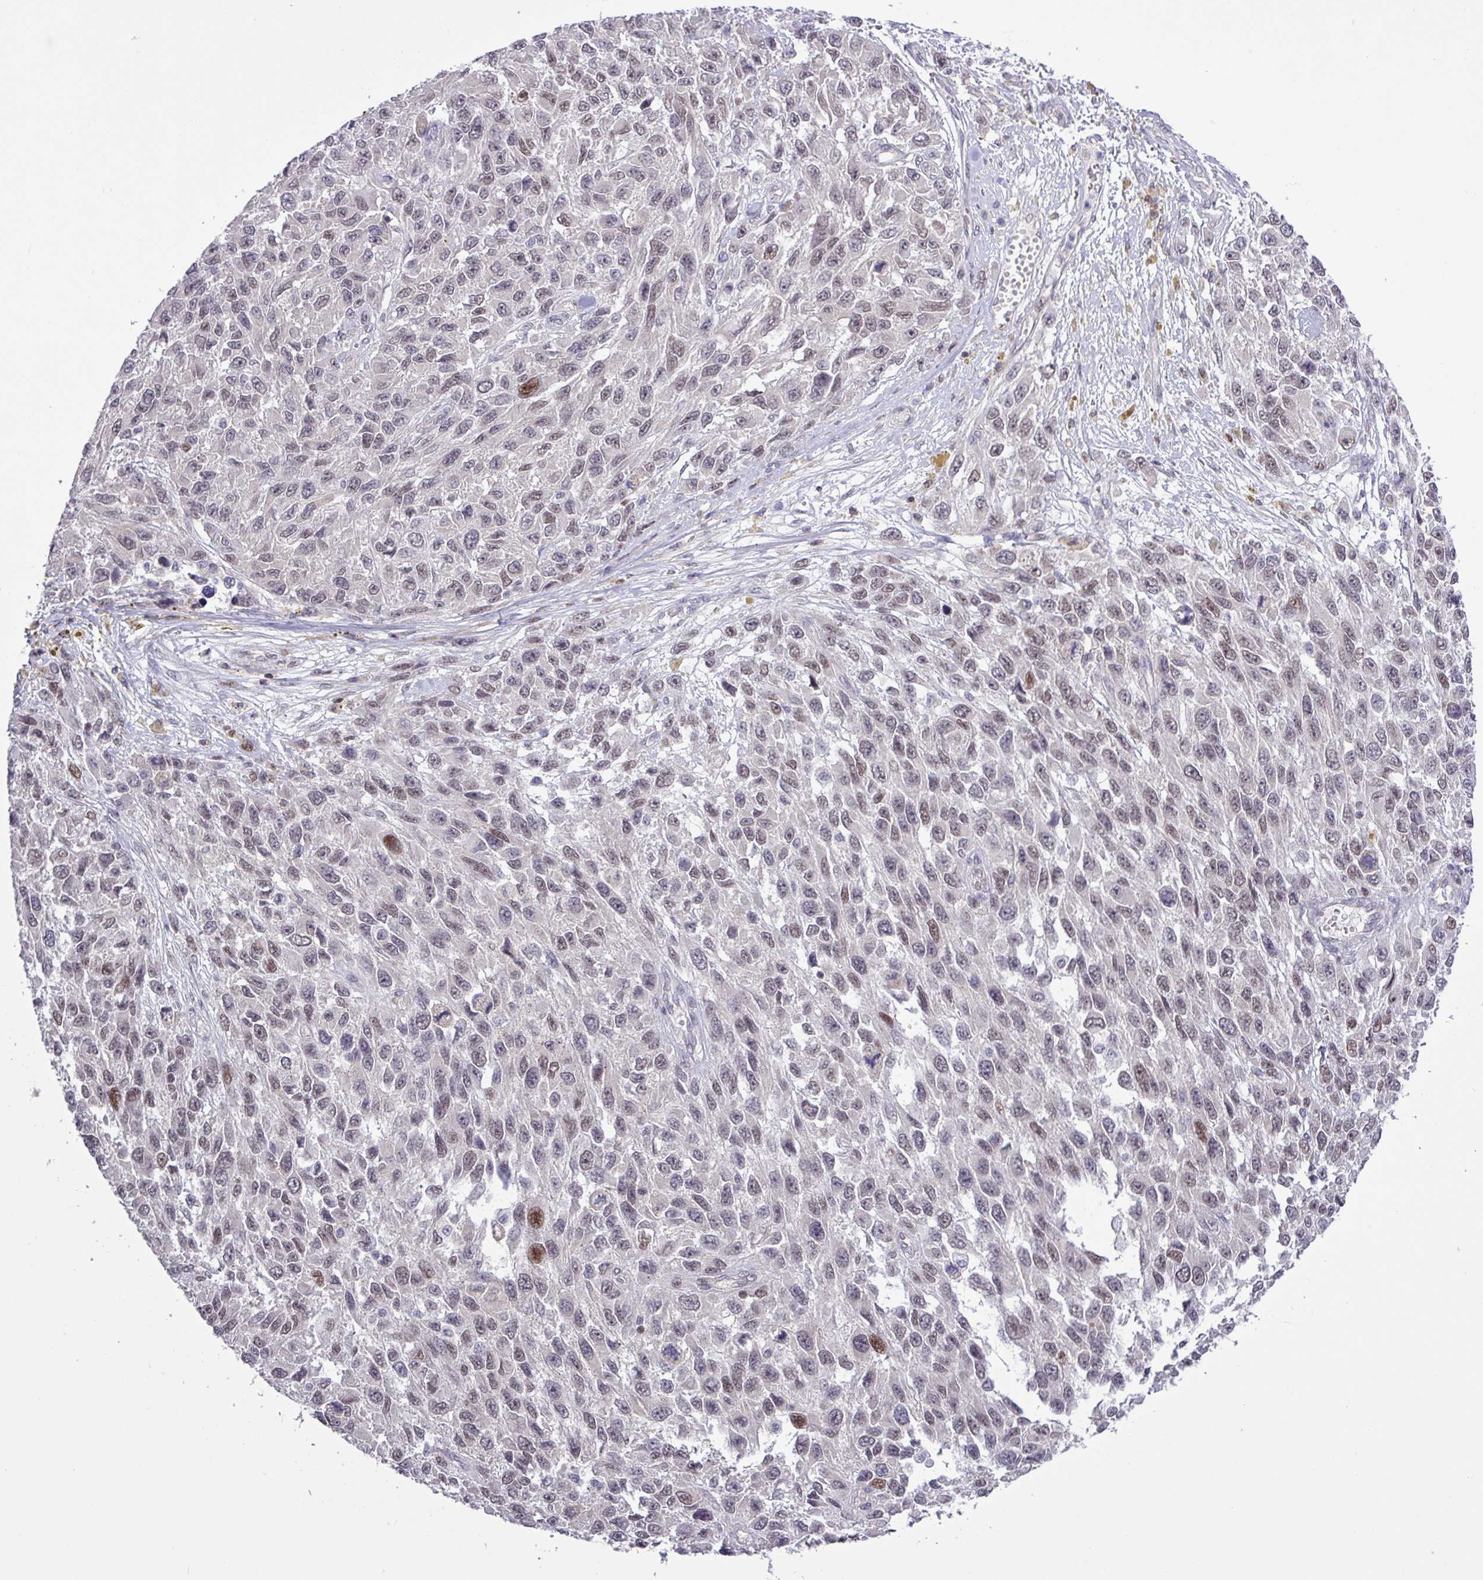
{"staining": {"intensity": "moderate", "quantity": "<25%", "location": "nuclear"}, "tissue": "melanoma", "cell_type": "Tumor cells", "image_type": "cancer", "snomed": [{"axis": "morphology", "description": "Malignant melanoma, NOS"}, {"axis": "topography", "description": "Skin"}], "caption": "Melanoma tissue exhibits moderate nuclear expression in about <25% of tumor cells", "gene": "RTL3", "patient": {"sex": "female", "age": 96}}